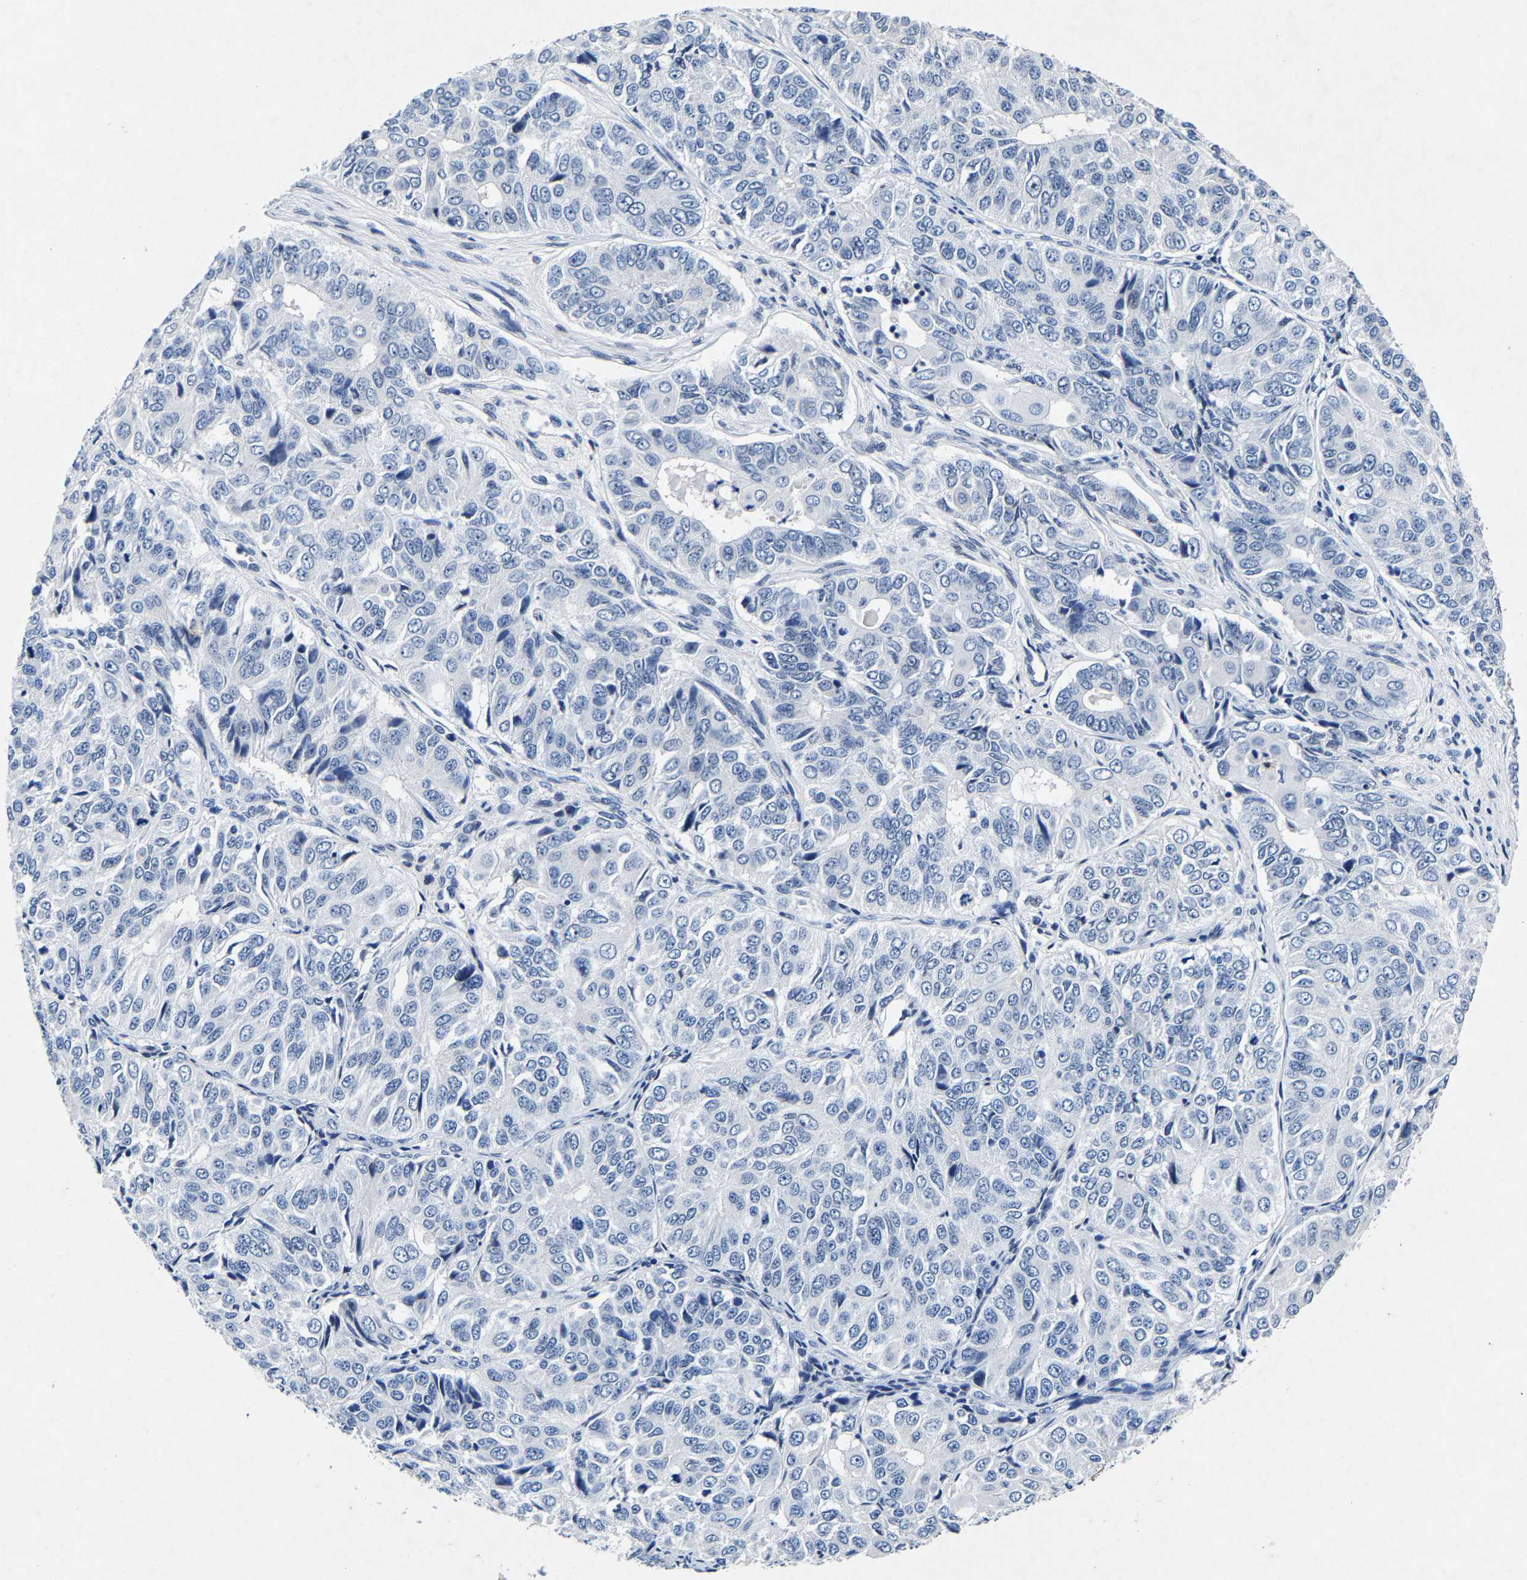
{"staining": {"intensity": "negative", "quantity": "none", "location": "none"}, "tissue": "ovarian cancer", "cell_type": "Tumor cells", "image_type": "cancer", "snomed": [{"axis": "morphology", "description": "Carcinoma, endometroid"}, {"axis": "topography", "description": "Ovary"}], "caption": "There is no significant expression in tumor cells of ovarian cancer.", "gene": "UBN2", "patient": {"sex": "female", "age": 51}}